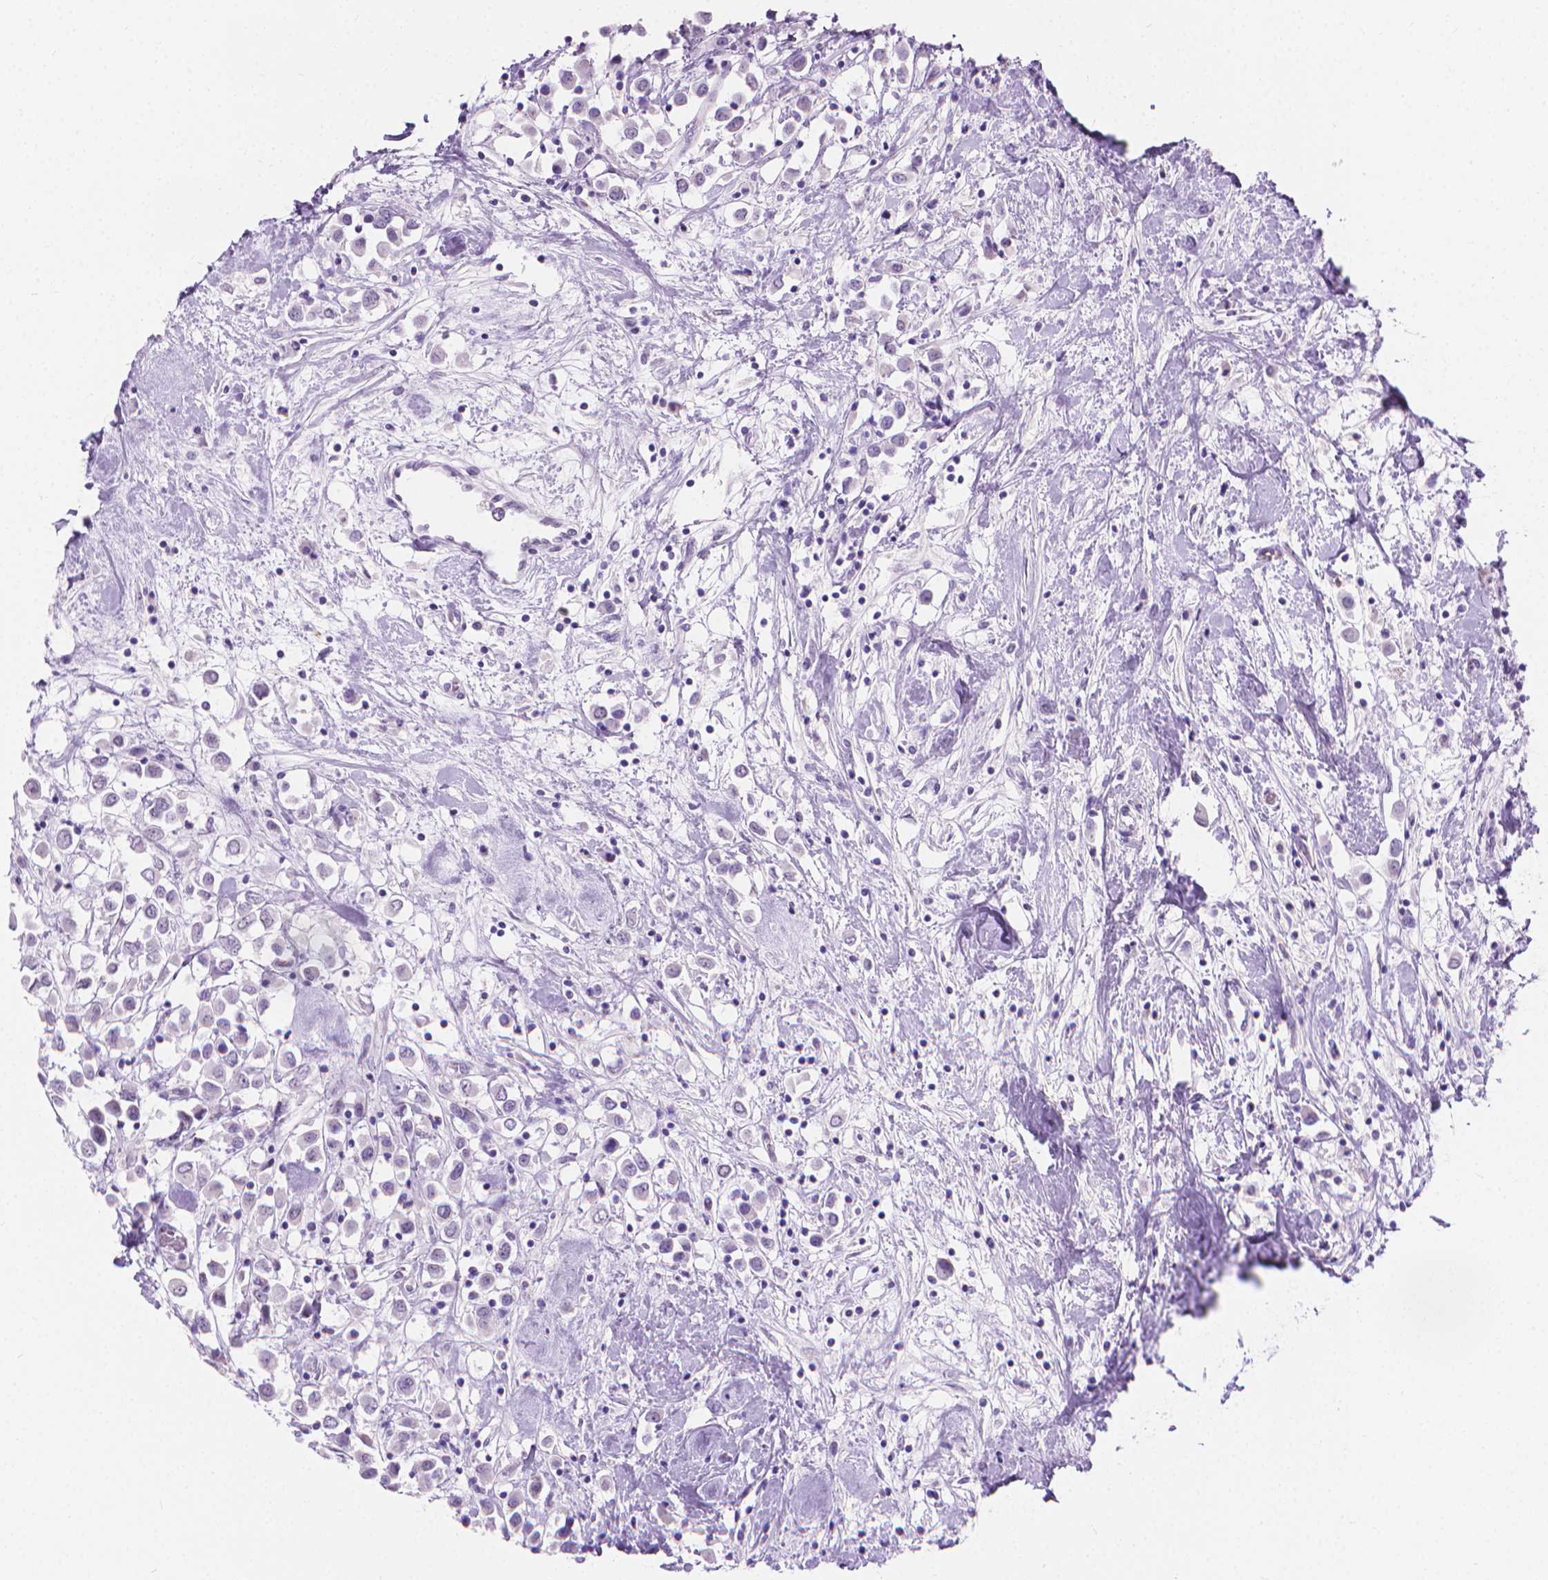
{"staining": {"intensity": "negative", "quantity": "none", "location": "none"}, "tissue": "breast cancer", "cell_type": "Tumor cells", "image_type": "cancer", "snomed": [{"axis": "morphology", "description": "Duct carcinoma"}, {"axis": "topography", "description": "Breast"}], "caption": "High magnification brightfield microscopy of intraductal carcinoma (breast) stained with DAB (brown) and counterstained with hematoxylin (blue): tumor cells show no significant positivity.", "gene": "CFAP52", "patient": {"sex": "female", "age": 61}}